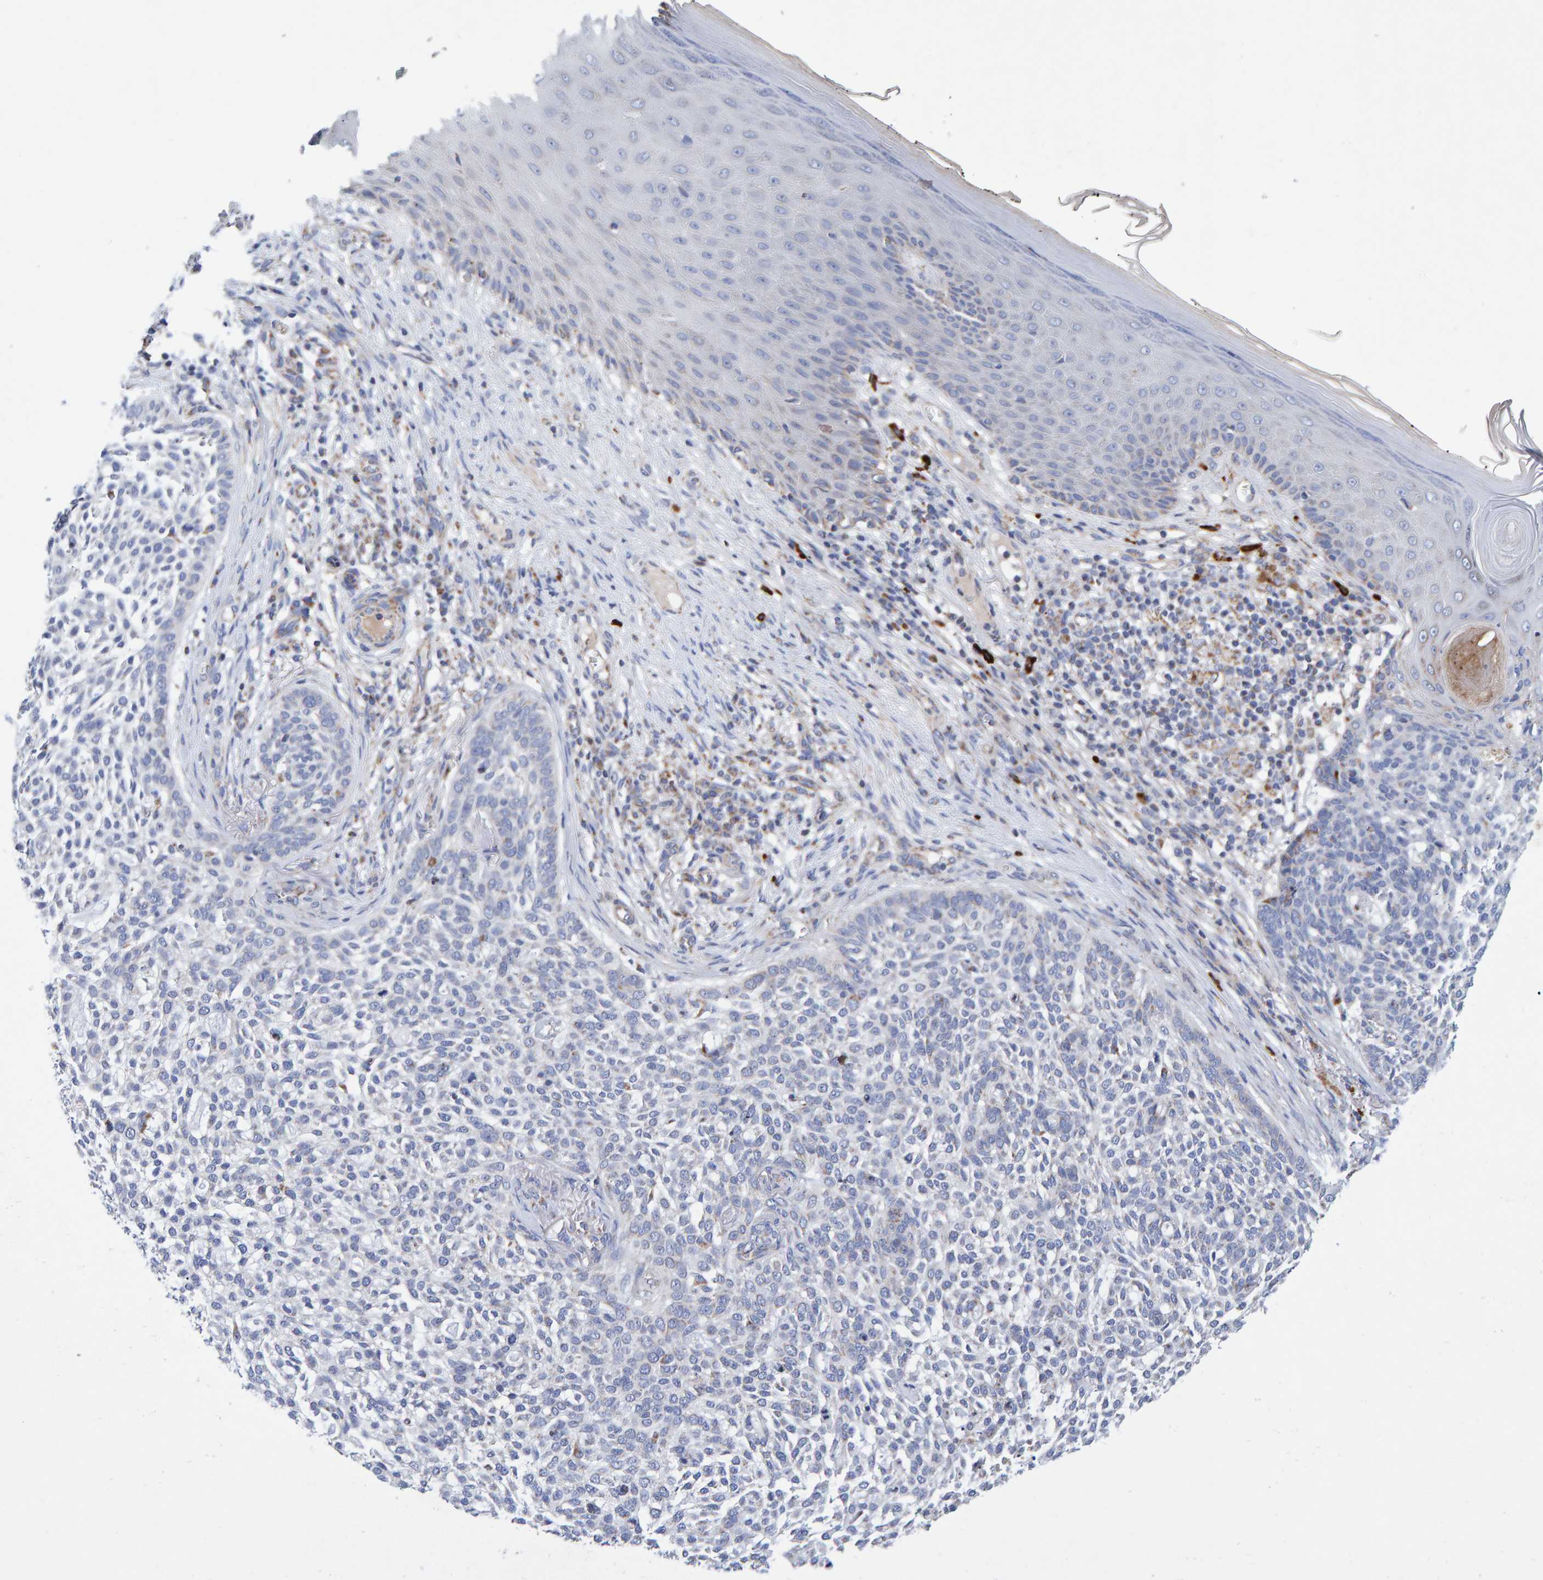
{"staining": {"intensity": "negative", "quantity": "none", "location": "none"}, "tissue": "skin cancer", "cell_type": "Tumor cells", "image_type": "cancer", "snomed": [{"axis": "morphology", "description": "Basal cell carcinoma"}, {"axis": "topography", "description": "Skin"}], "caption": "Immunohistochemistry (IHC) of skin basal cell carcinoma demonstrates no staining in tumor cells. Nuclei are stained in blue.", "gene": "EFR3A", "patient": {"sex": "female", "age": 64}}